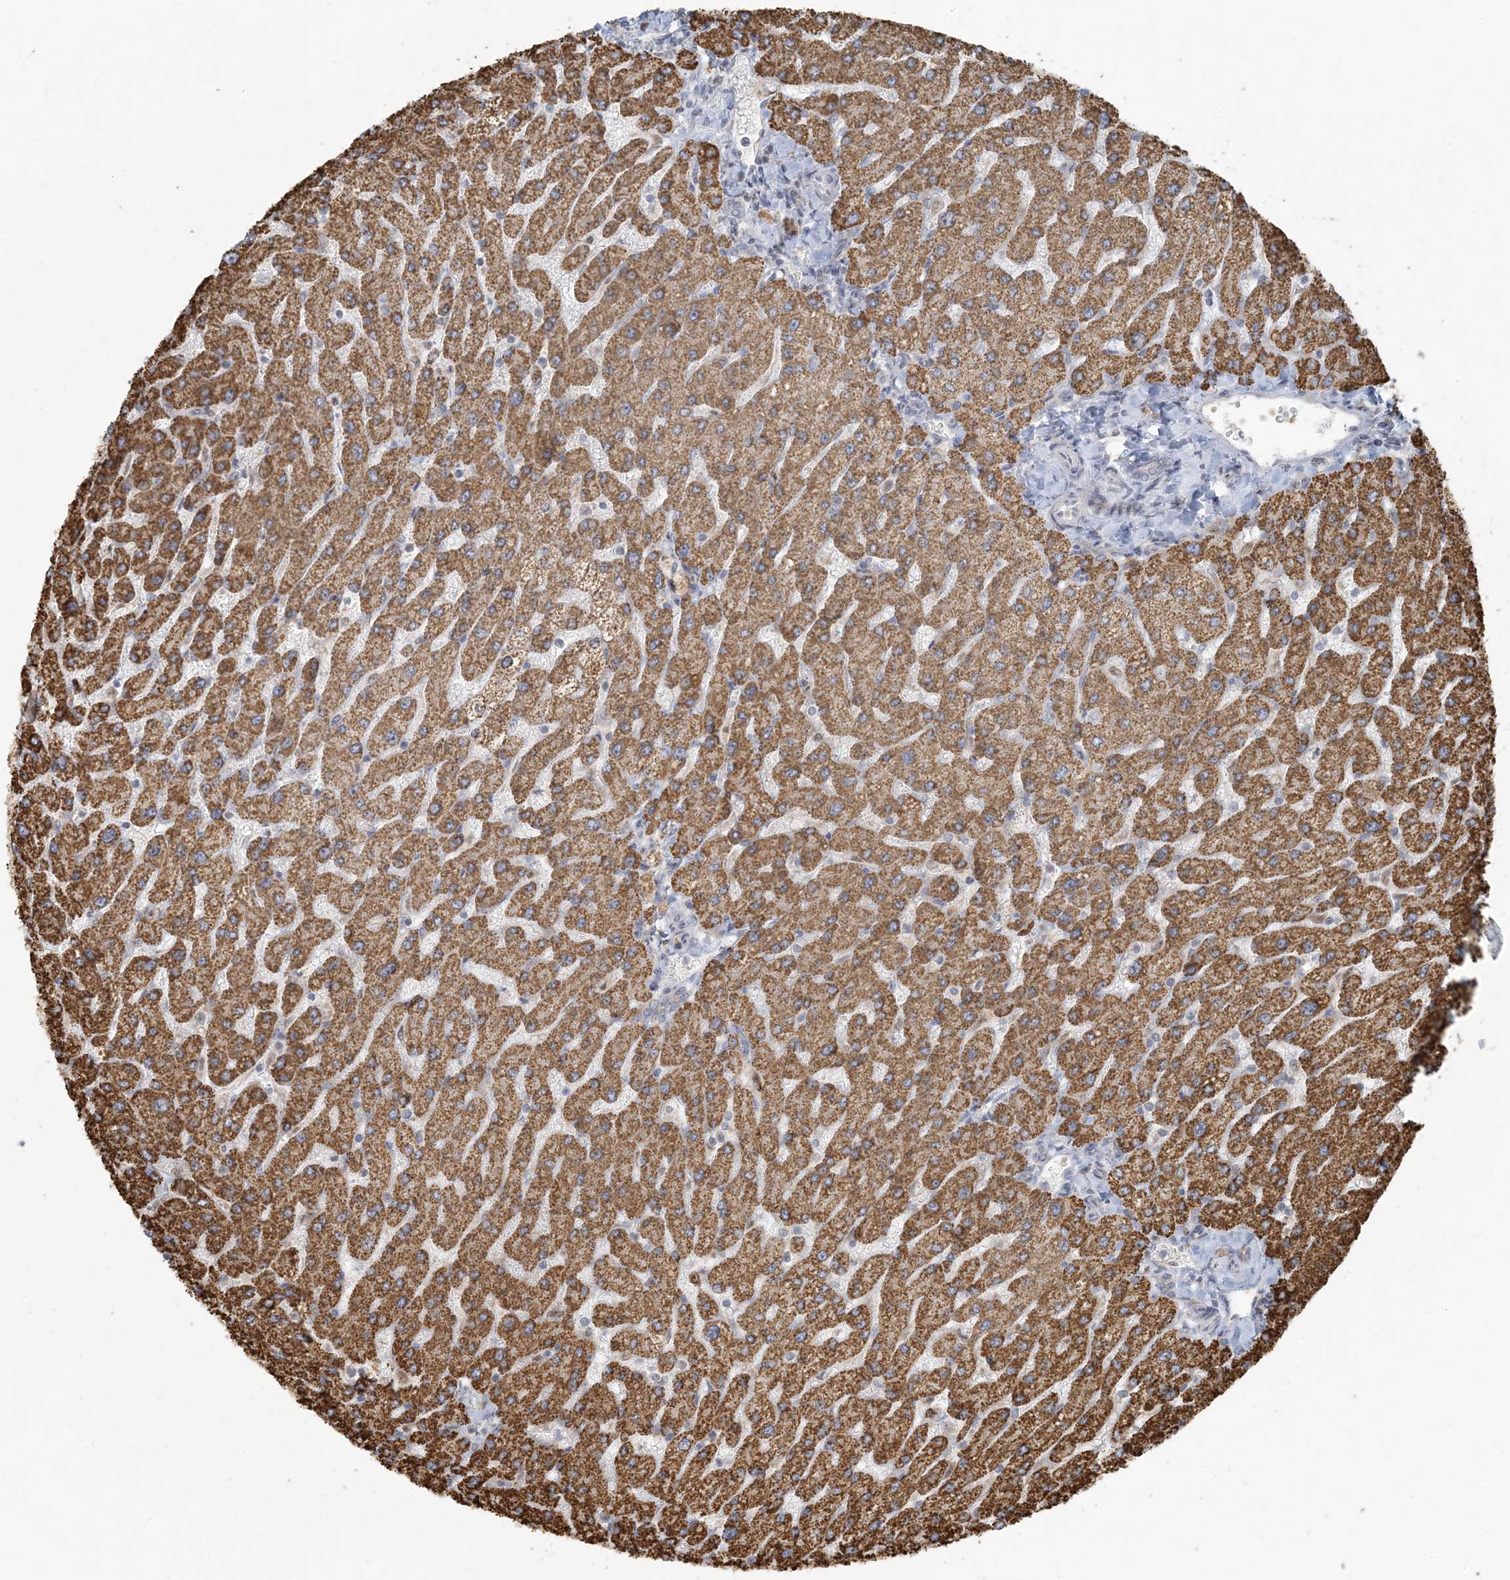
{"staining": {"intensity": "negative", "quantity": "none", "location": "none"}, "tissue": "liver", "cell_type": "Cholangiocytes", "image_type": "normal", "snomed": [{"axis": "morphology", "description": "Normal tissue, NOS"}, {"axis": "topography", "description": "Liver"}], "caption": "Immunohistochemistry (IHC) image of normal liver: liver stained with DAB exhibits no significant protein expression in cholangiocytes. Nuclei are stained in blue.", "gene": "CTDNEP1", "patient": {"sex": "male", "age": 55}}